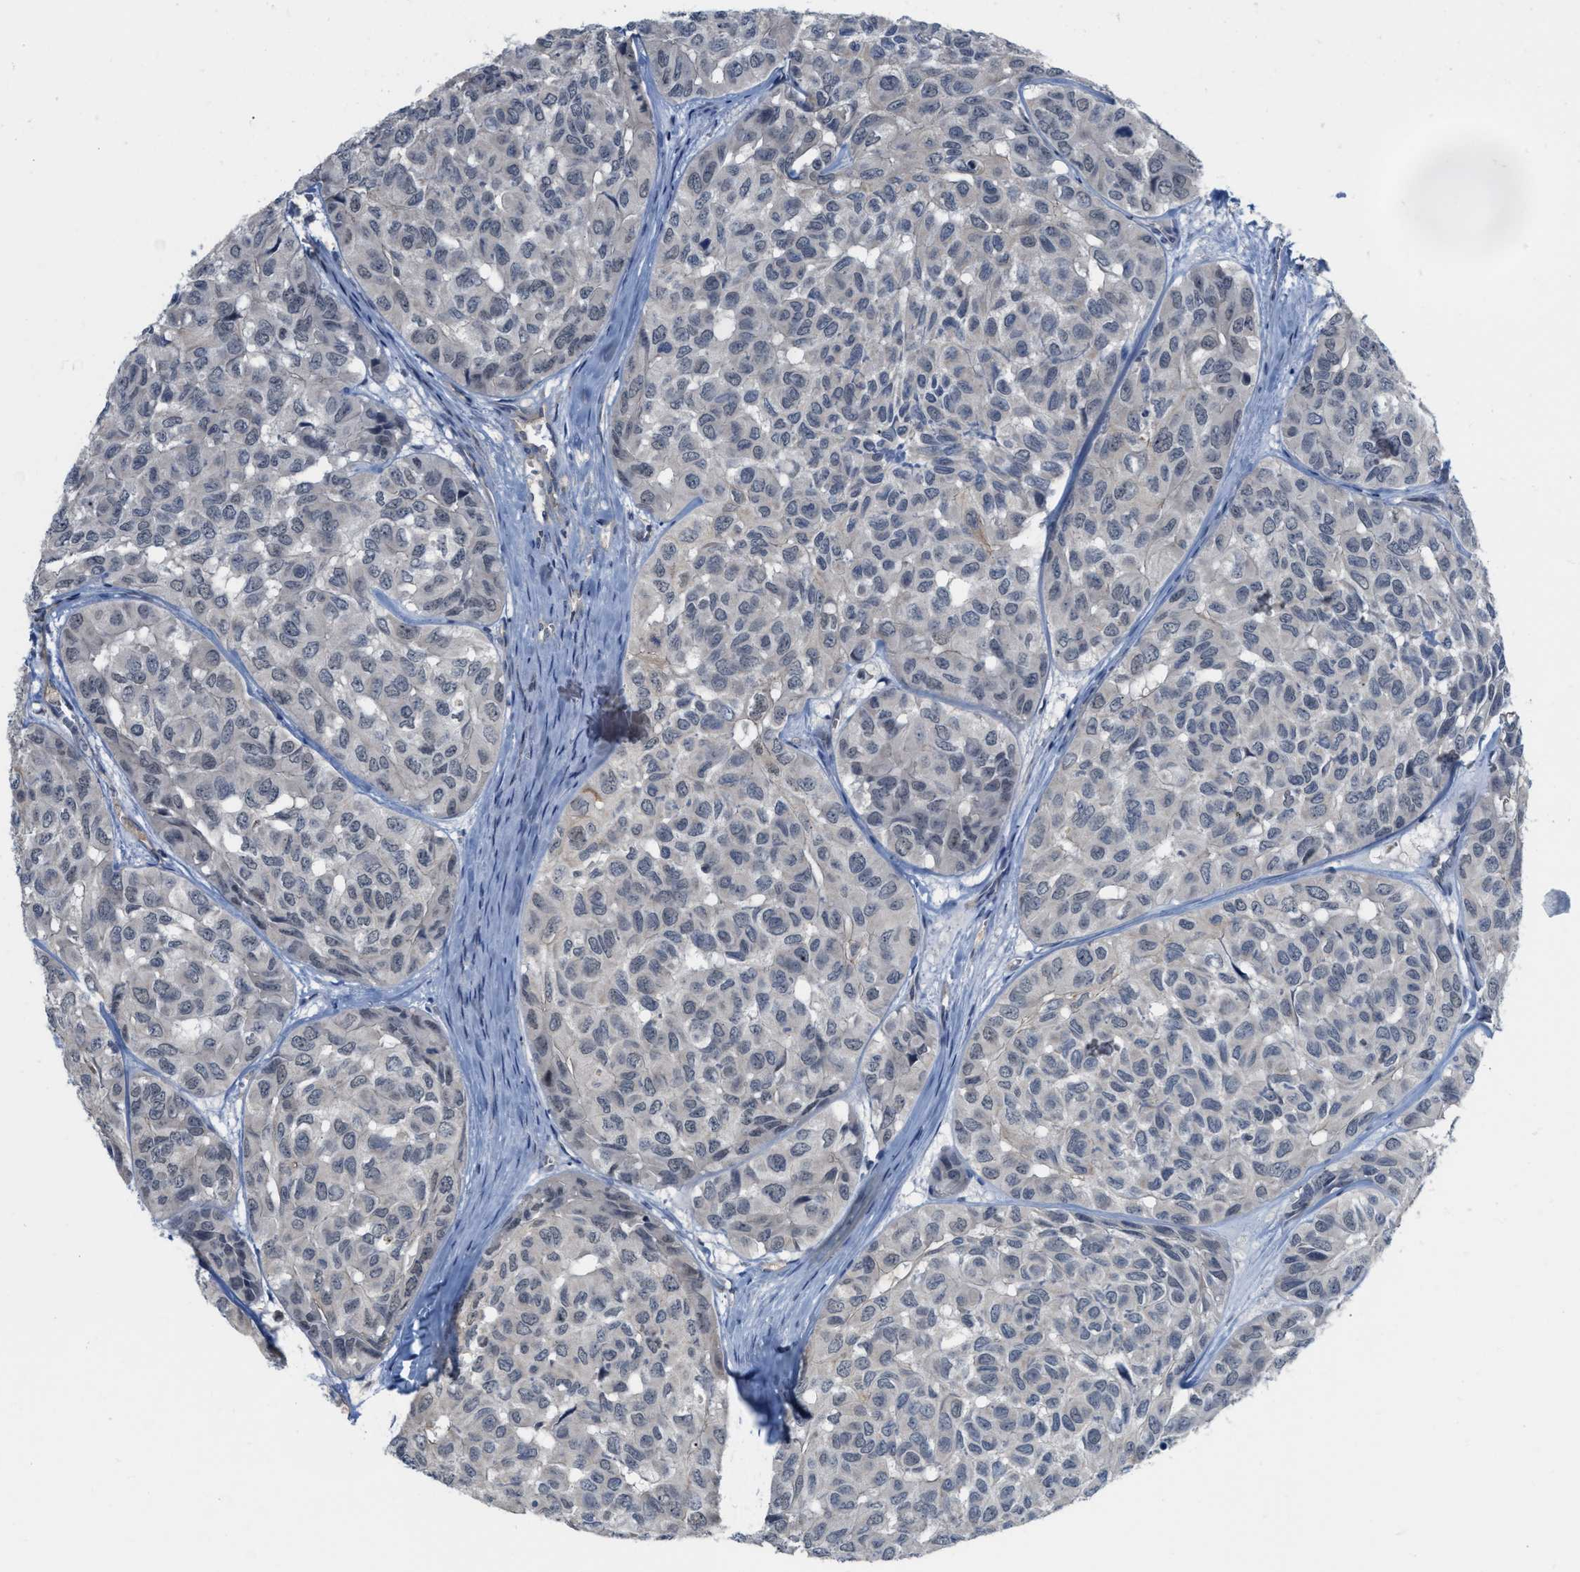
{"staining": {"intensity": "negative", "quantity": "none", "location": "none"}, "tissue": "head and neck cancer", "cell_type": "Tumor cells", "image_type": "cancer", "snomed": [{"axis": "morphology", "description": "Adenocarcinoma, NOS"}, {"axis": "topography", "description": "Salivary gland, NOS"}, {"axis": "topography", "description": "Head-Neck"}], "caption": "This photomicrograph is of head and neck adenocarcinoma stained with immunohistochemistry to label a protein in brown with the nuclei are counter-stained blue. There is no positivity in tumor cells.", "gene": "NAPEPLD", "patient": {"sex": "female", "age": 76}}